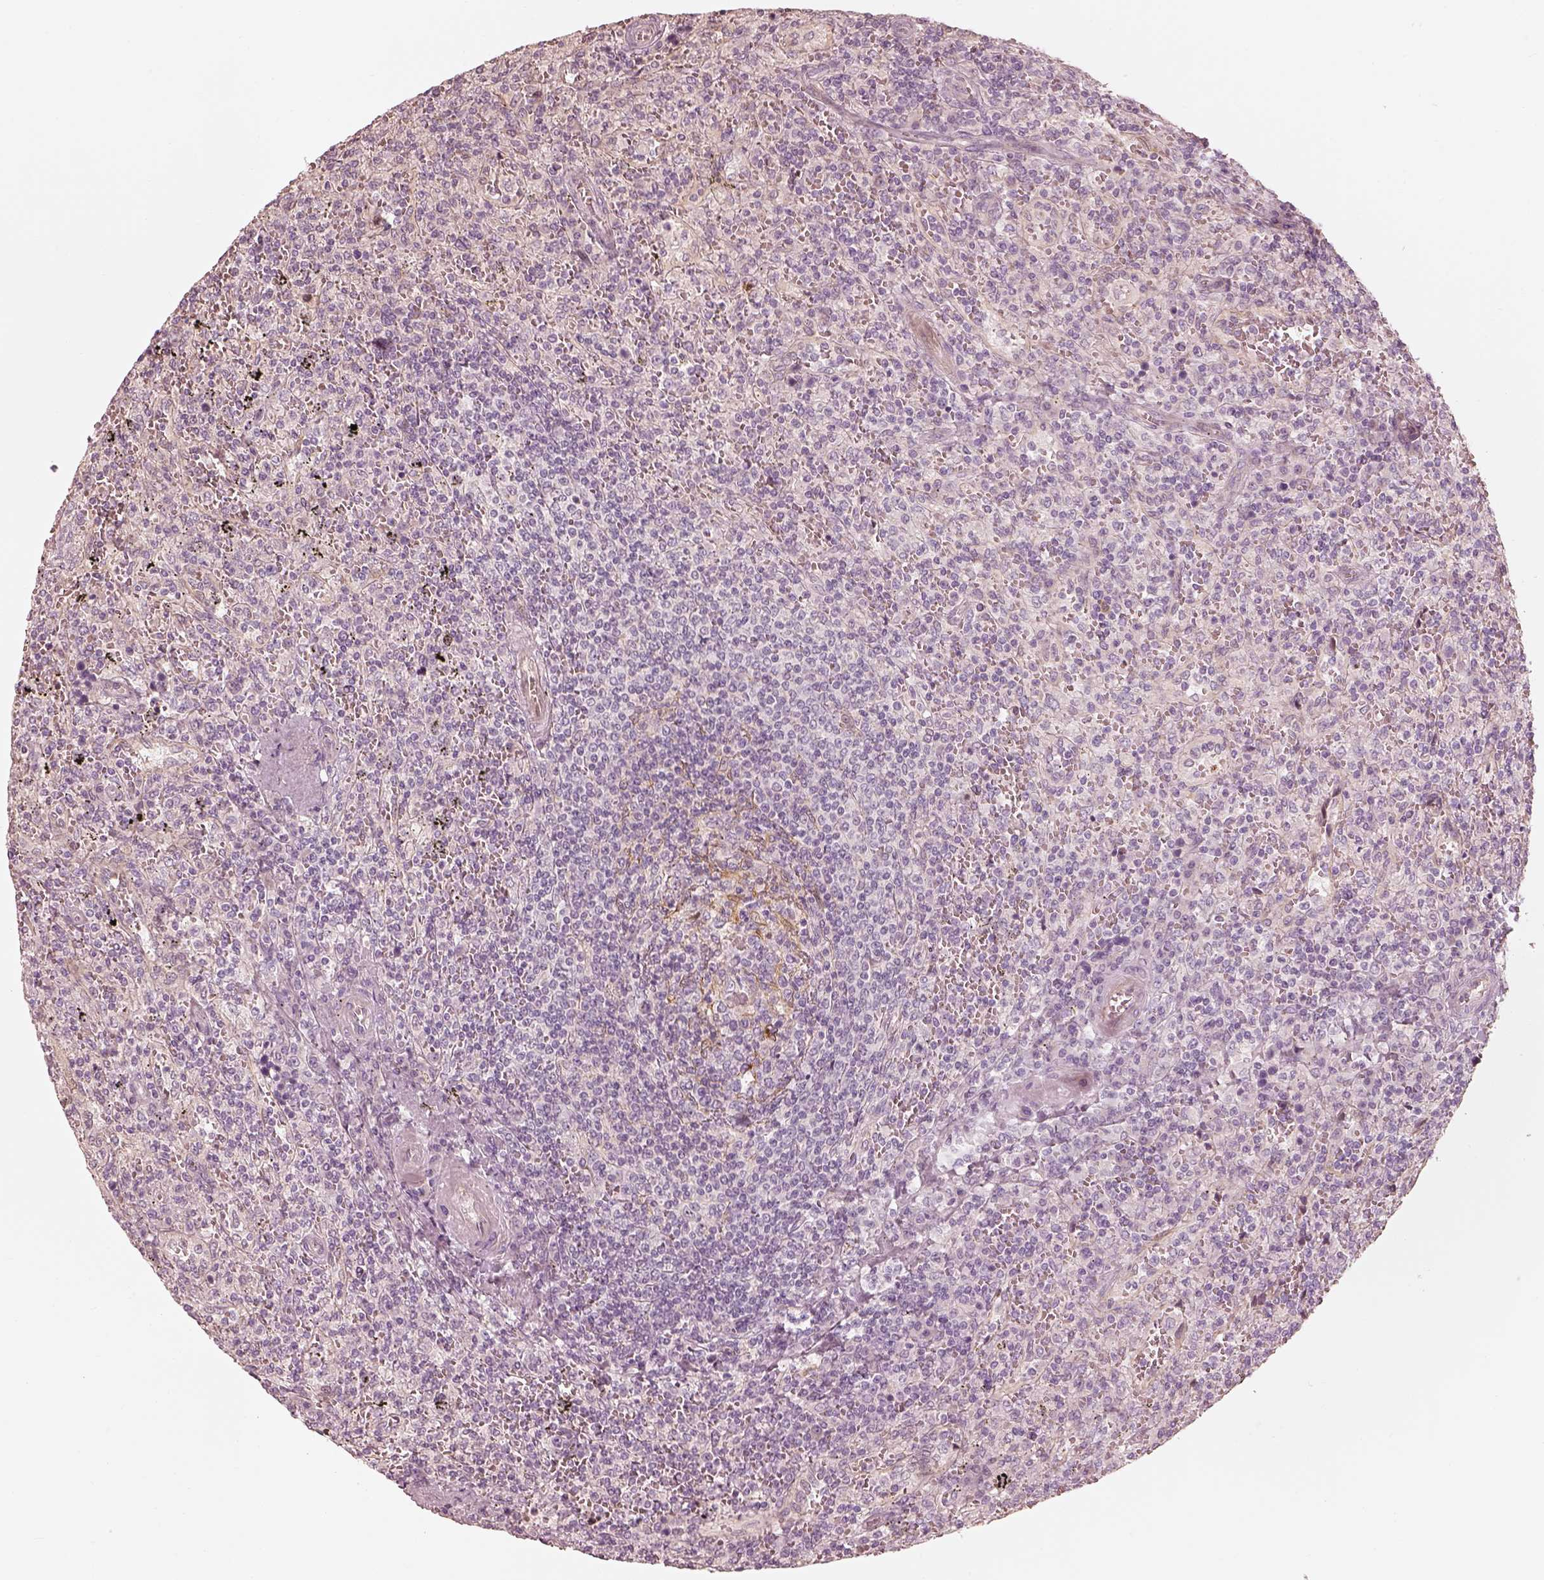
{"staining": {"intensity": "negative", "quantity": "none", "location": "none"}, "tissue": "lymphoma", "cell_type": "Tumor cells", "image_type": "cancer", "snomed": [{"axis": "morphology", "description": "Malignant lymphoma, non-Hodgkin's type, Low grade"}, {"axis": "topography", "description": "Spleen"}], "caption": "High magnification brightfield microscopy of malignant lymphoma, non-Hodgkin's type (low-grade) stained with DAB (3,3'-diaminobenzidine) (brown) and counterstained with hematoxylin (blue): tumor cells show no significant expression.", "gene": "WLS", "patient": {"sex": "male", "age": 62}}